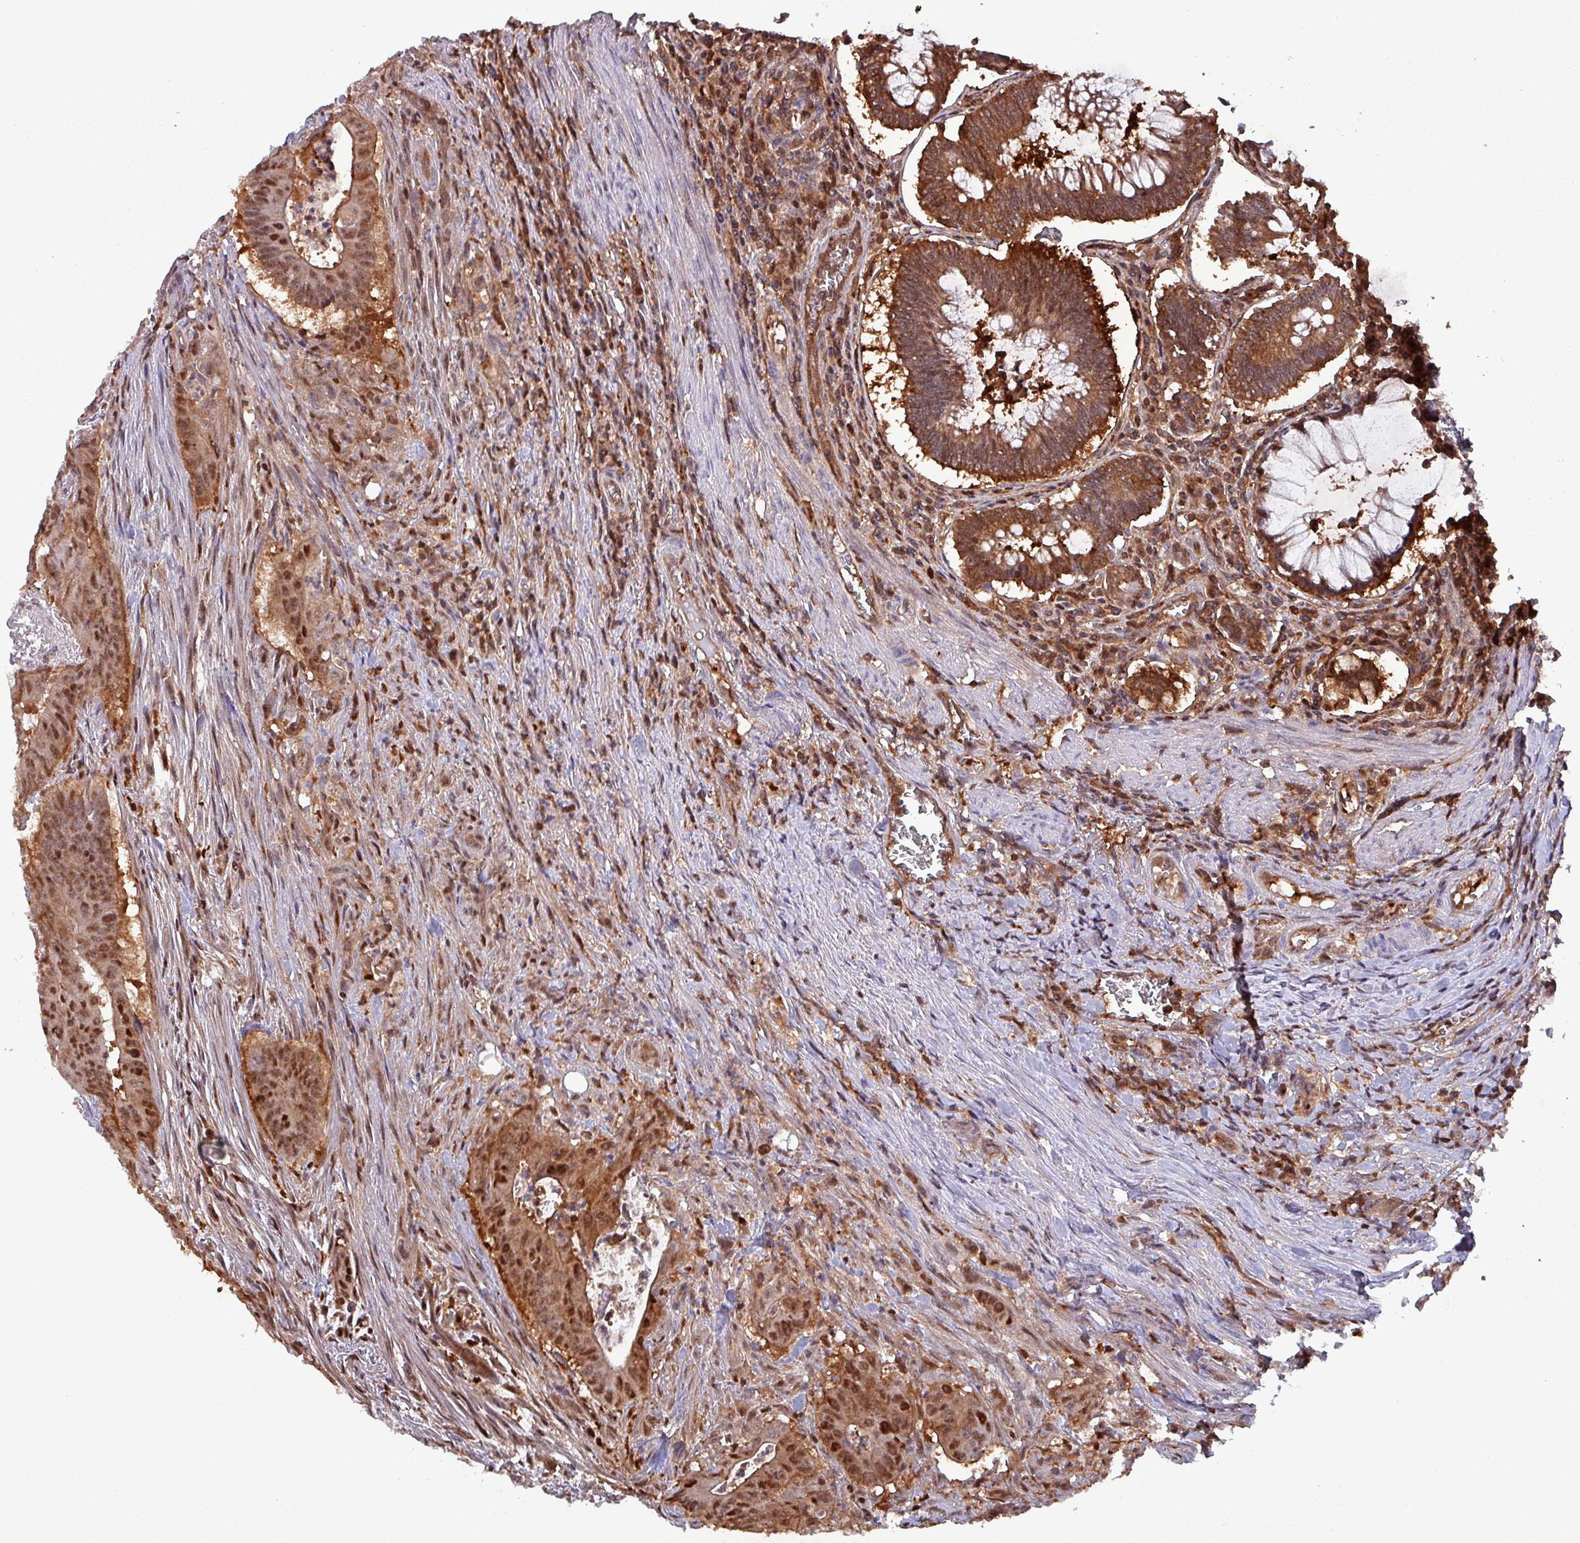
{"staining": {"intensity": "moderate", "quantity": ">75%", "location": "cytoplasmic/membranous,nuclear"}, "tissue": "colorectal cancer", "cell_type": "Tumor cells", "image_type": "cancer", "snomed": [{"axis": "morphology", "description": "Adenocarcinoma, NOS"}, {"axis": "topography", "description": "Rectum"}], "caption": "A high-resolution histopathology image shows immunohistochemistry (IHC) staining of colorectal cancer (adenocarcinoma), which reveals moderate cytoplasmic/membranous and nuclear staining in about >75% of tumor cells.", "gene": "PSMB8", "patient": {"sex": "female", "age": 75}}